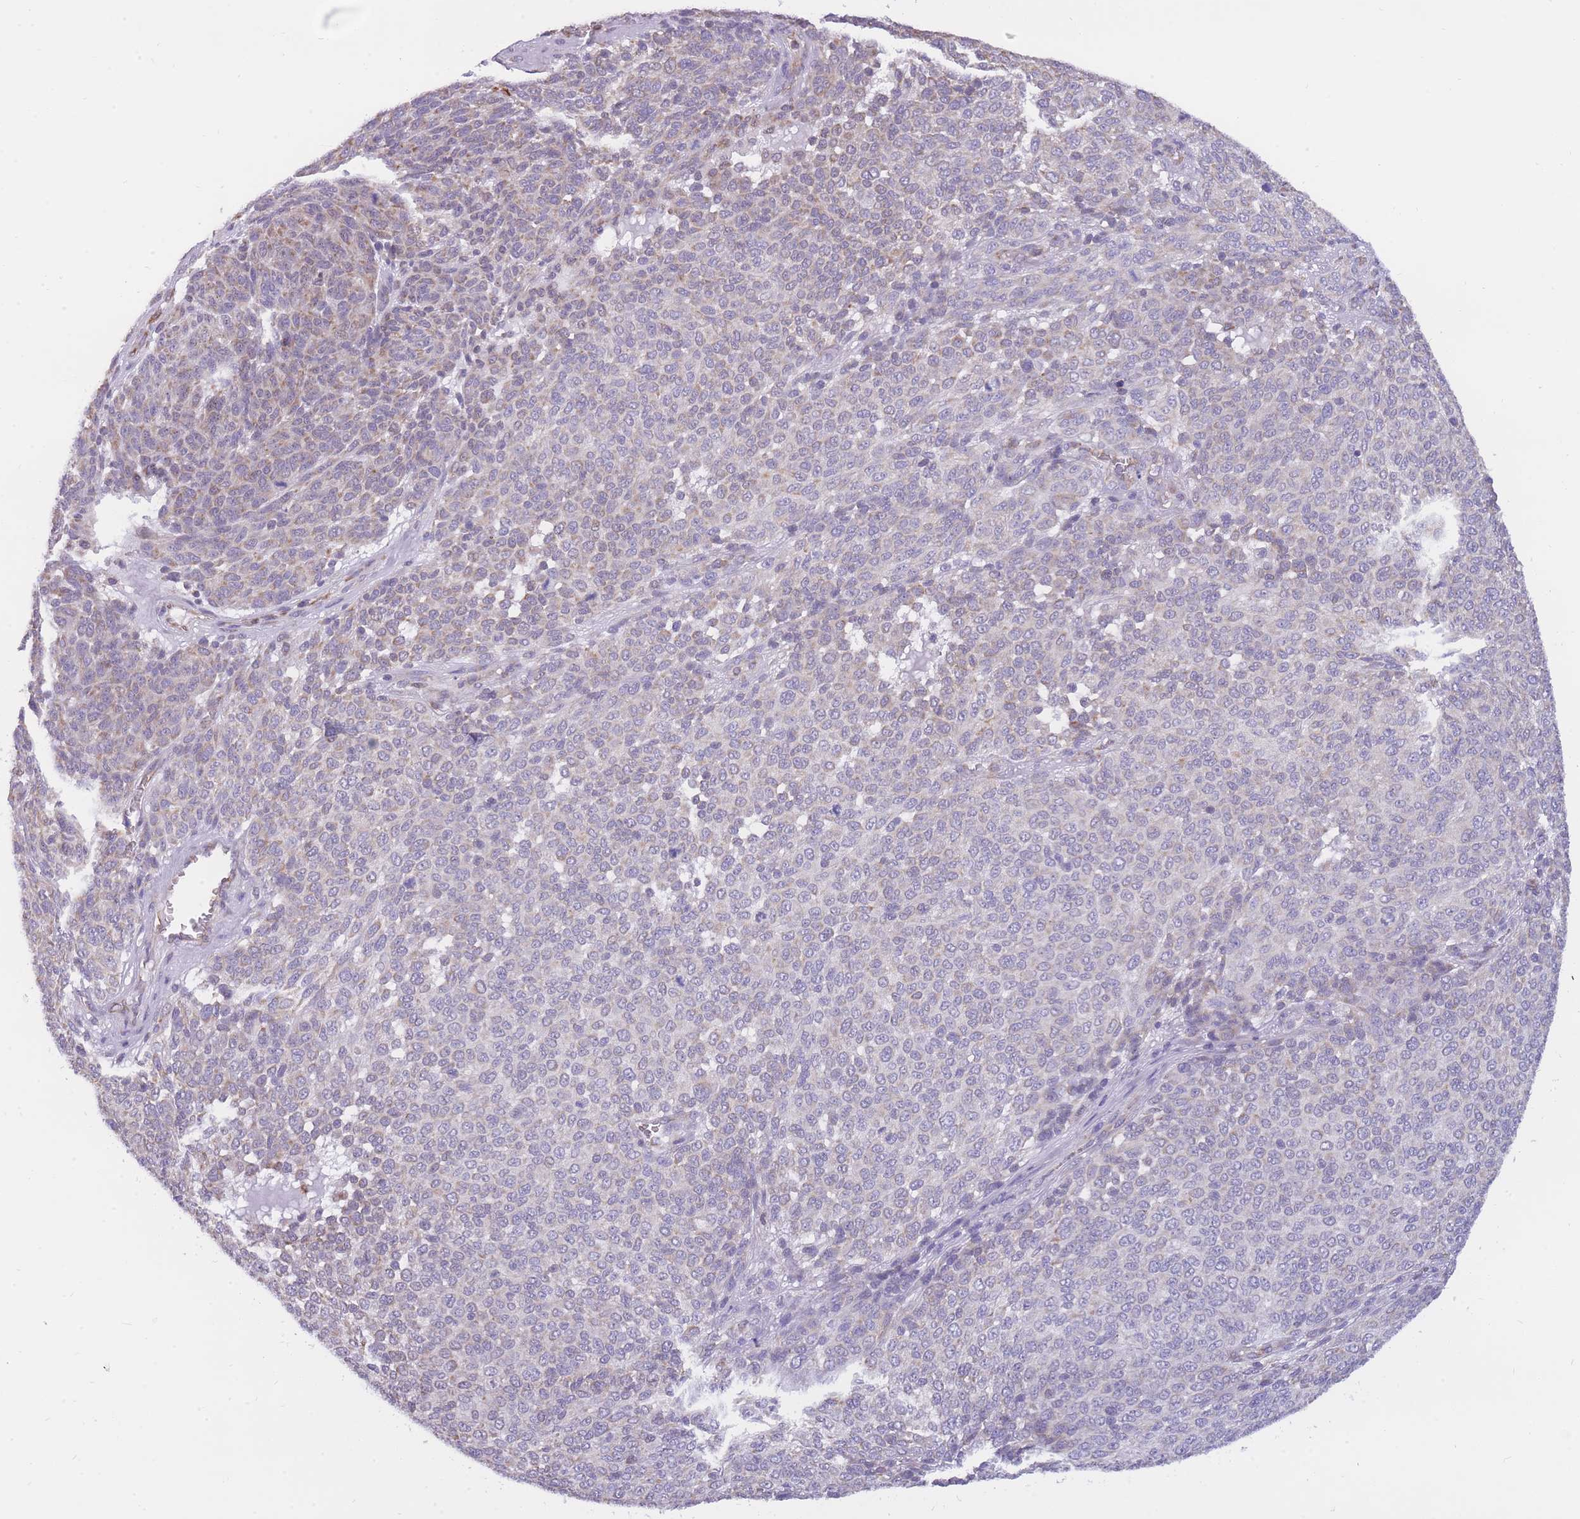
{"staining": {"intensity": "negative", "quantity": "none", "location": "none"}, "tissue": "melanoma", "cell_type": "Tumor cells", "image_type": "cancer", "snomed": [{"axis": "morphology", "description": "Malignant melanoma, NOS"}, {"axis": "topography", "description": "Skin"}], "caption": "DAB immunohistochemical staining of human melanoma demonstrates no significant staining in tumor cells.", "gene": "ZNF662", "patient": {"sex": "male", "age": 49}}